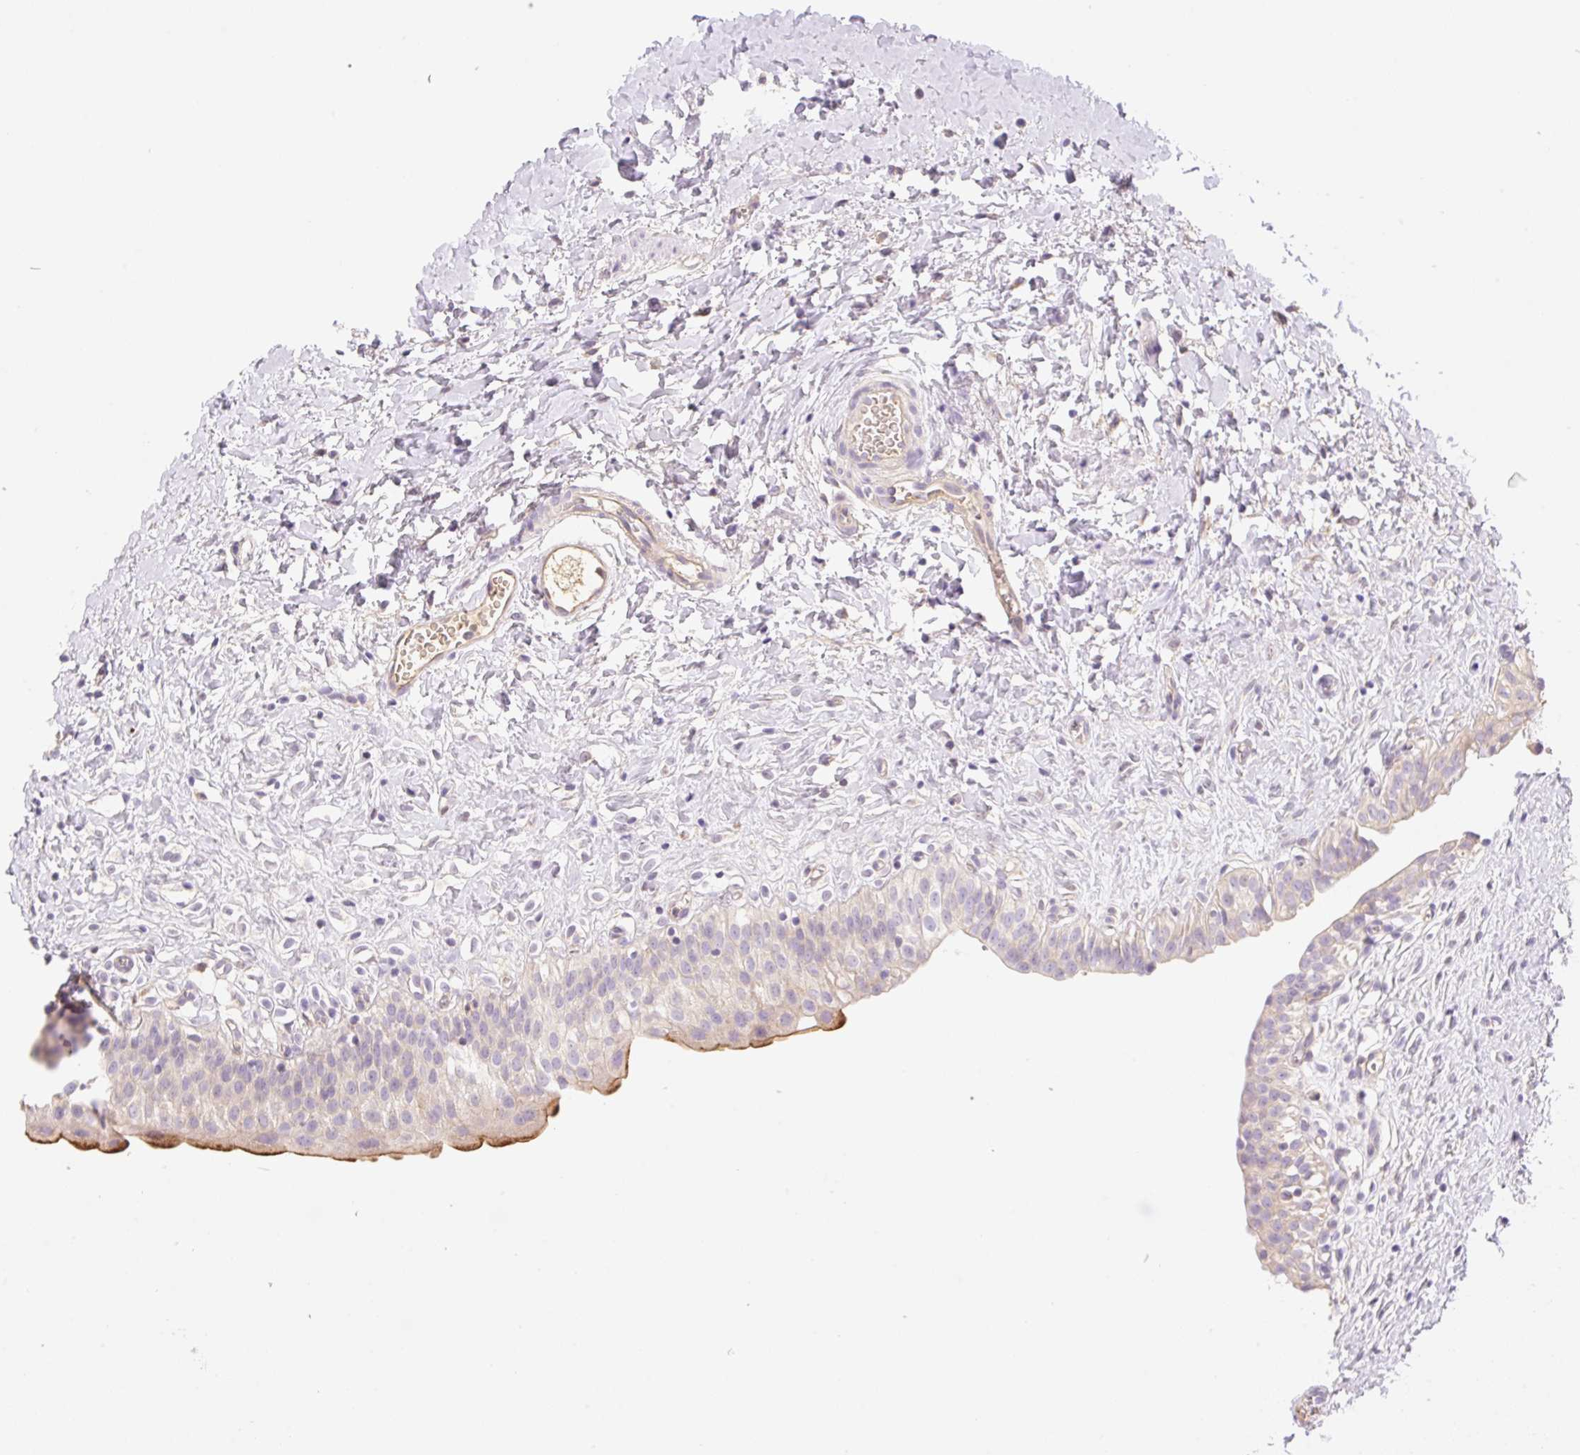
{"staining": {"intensity": "strong", "quantity": "<25%", "location": "cytoplasmic/membranous"}, "tissue": "urinary bladder", "cell_type": "Urothelial cells", "image_type": "normal", "snomed": [{"axis": "morphology", "description": "Normal tissue, NOS"}, {"axis": "topography", "description": "Urinary bladder"}], "caption": "About <25% of urothelial cells in normal human urinary bladder display strong cytoplasmic/membranous protein staining as visualized by brown immunohistochemical staining.", "gene": "DENND5A", "patient": {"sex": "male", "age": 51}}